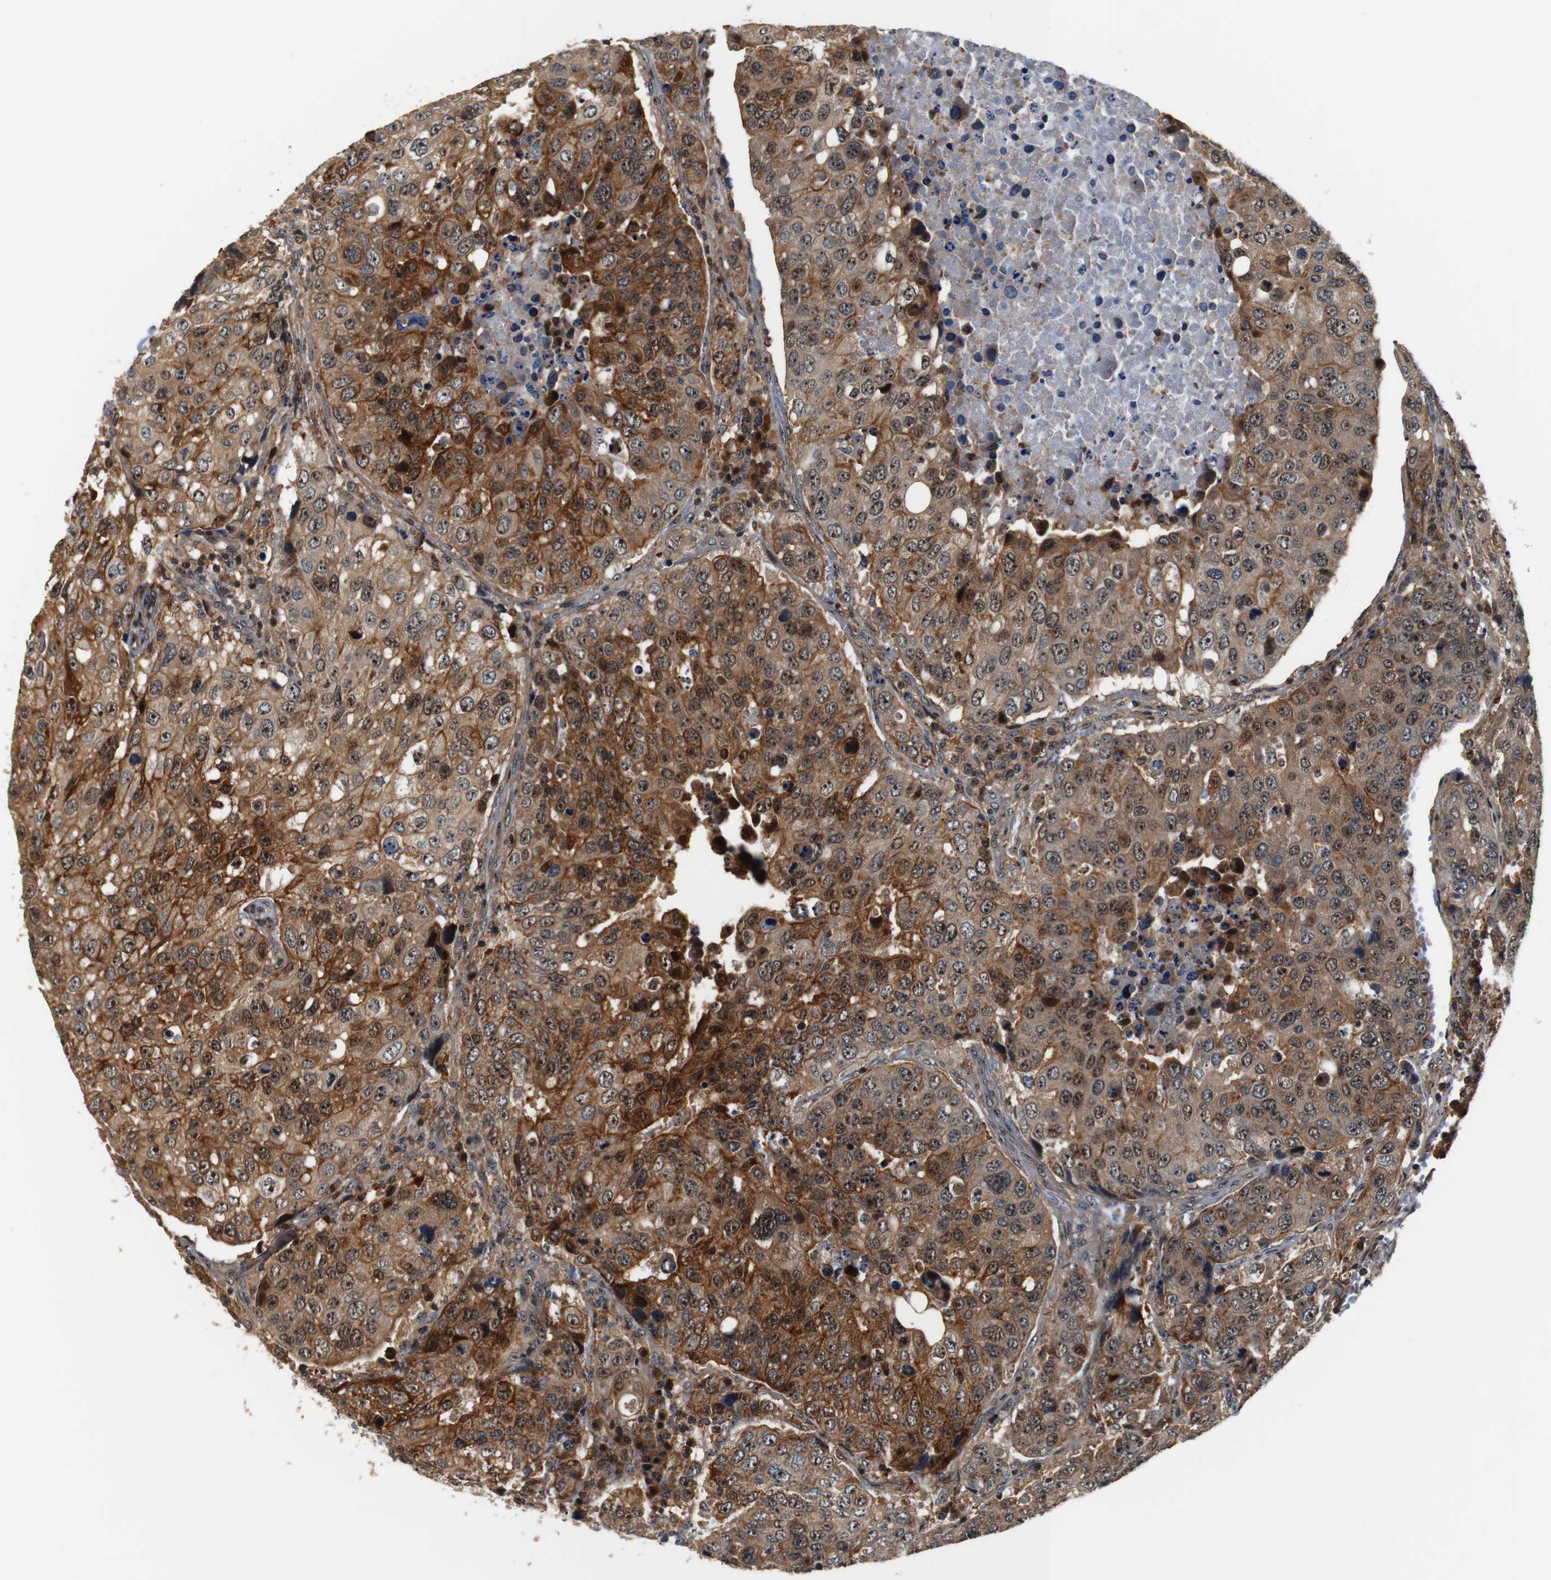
{"staining": {"intensity": "moderate", "quantity": ">75%", "location": "cytoplasmic/membranous,nuclear"}, "tissue": "urothelial cancer", "cell_type": "Tumor cells", "image_type": "cancer", "snomed": [{"axis": "morphology", "description": "Urothelial carcinoma, High grade"}, {"axis": "topography", "description": "Lymph node"}, {"axis": "topography", "description": "Urinary bladder"}], "caption": "Moderate cytoplasmic/membranous and nuclear protein staining is present in about >75% of tumor cells in urothelial cancer.", "gene": "LRP4", "patient": {"sex": "male", "age": 51}}